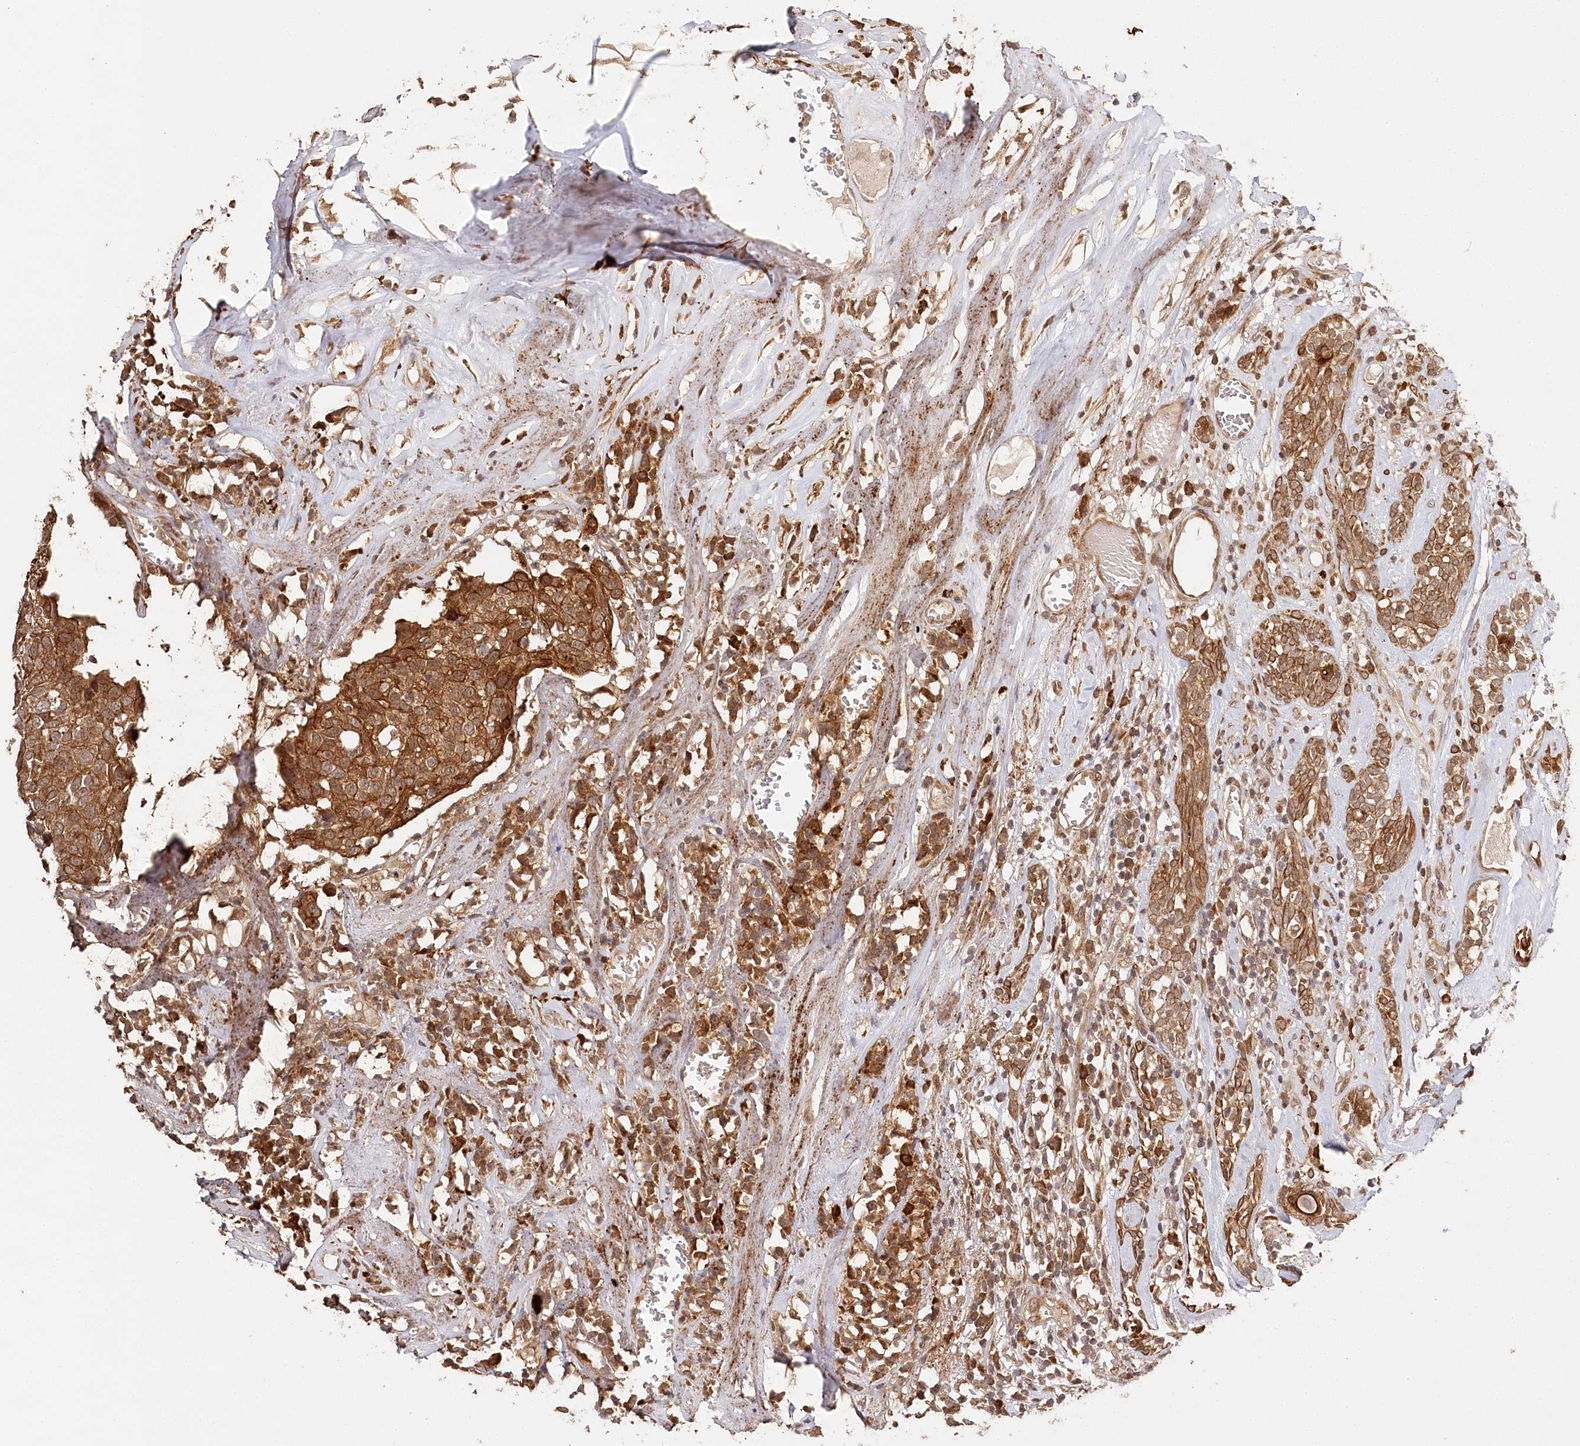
{"staining": {"intensity": "strong", "quantity": ">75%", "location": "cytoplasmic/membranous"}, "tissue": "head and neck cancer", "cell_type": "Tumor cells", "image_type": "cancer", "snomed": [{"axis": "morphology", "description": "Adenocarcinoma, NOS"}, {"axis": "topography", "description": "Salivary gland"}, {"axis": "topography", "description": "Head-Neck"}], "caption": "High-power microscopy captured an immunohistochemistry (IHC) histopathology image of head and neck cancer, revealing strong cytoplasmic/membranous staining in about >75% of tumor cells. The protein of interest is stained brown, and the nuclei are stained in blue (DAB (3,3'-diaminobenzidine) IHC with brightfield microscopy, high magnification).", "gene": "ULK2", "patient": {"sex": "female", "age": 65}}